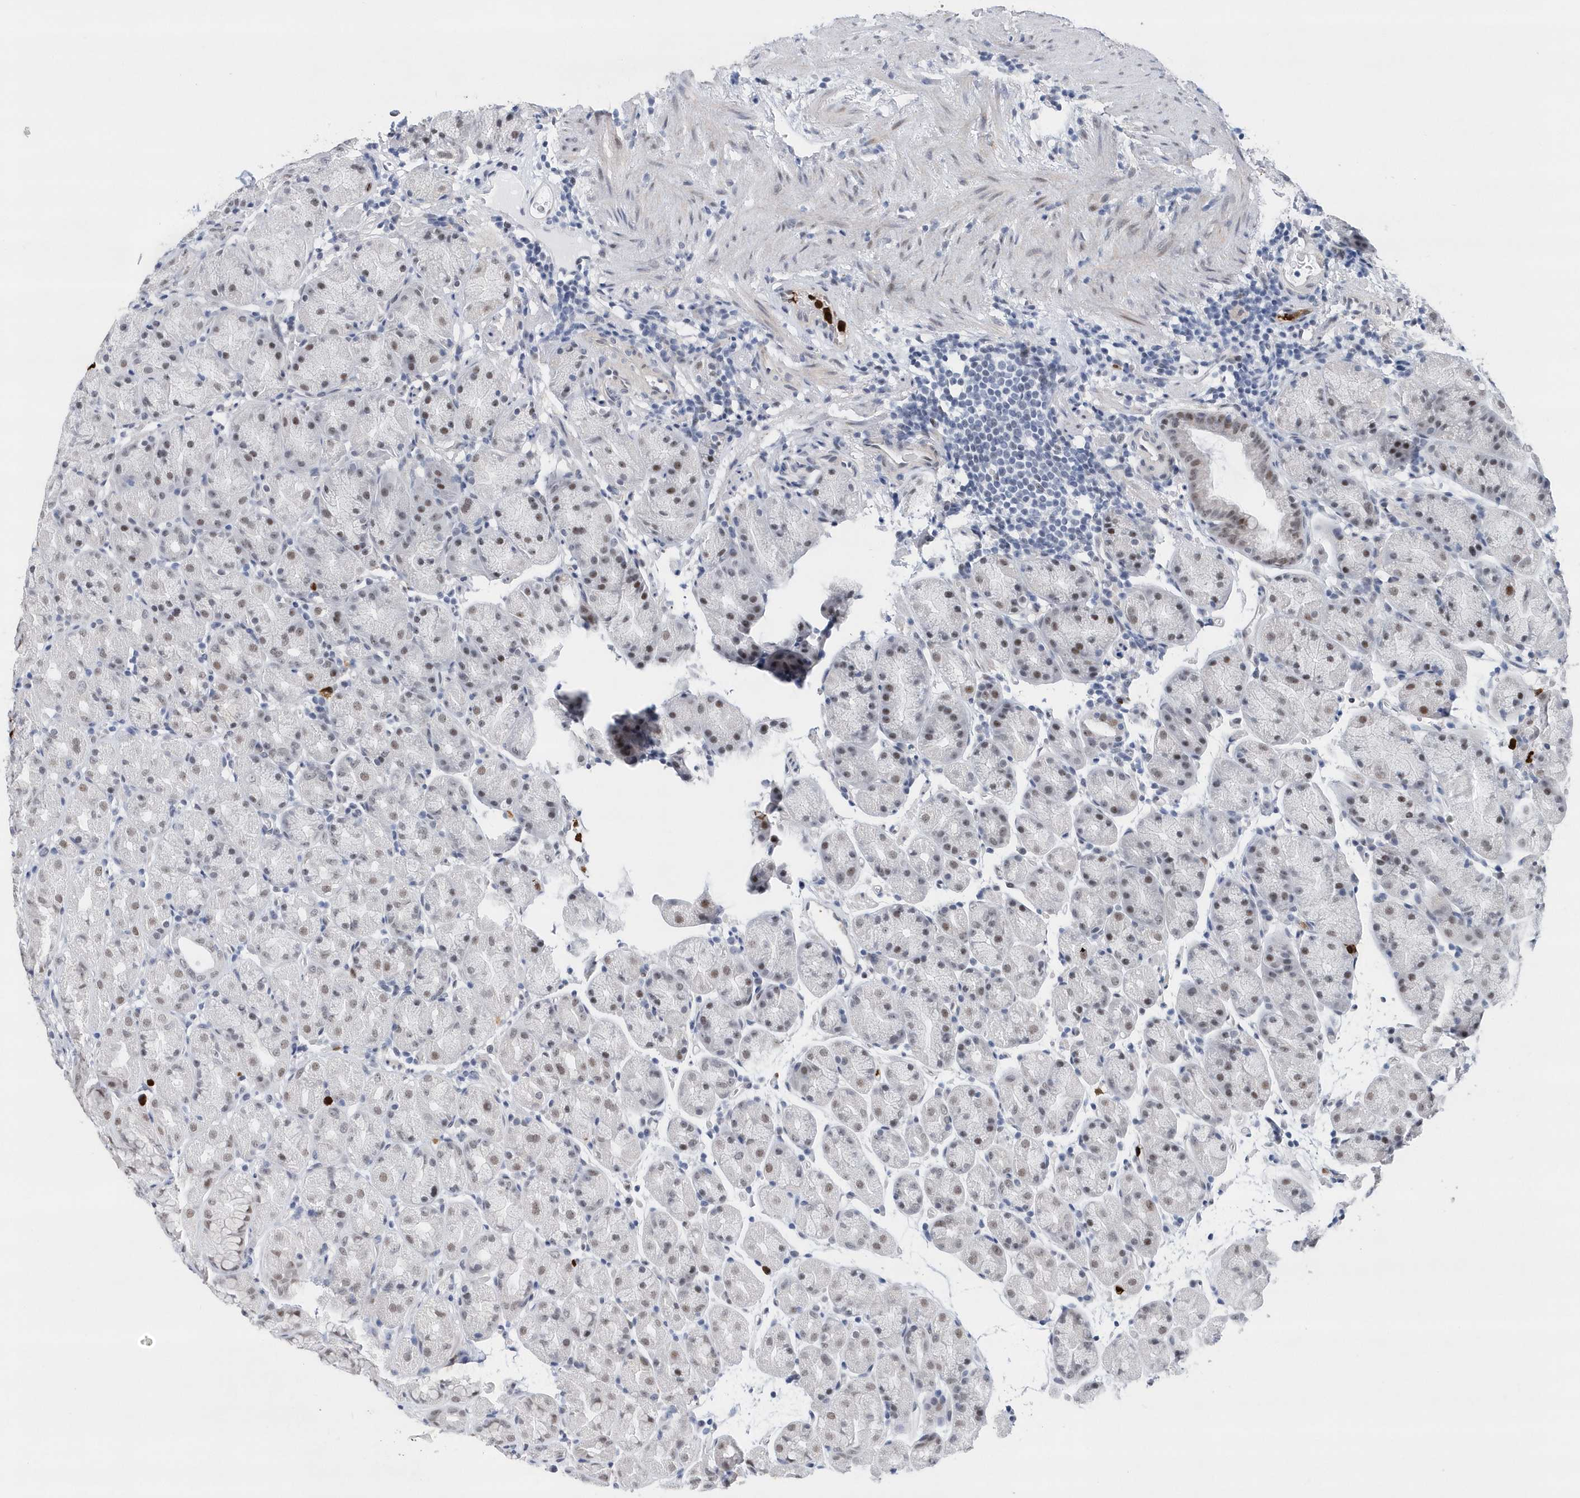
{"staining": {"intensity": "moderate", "quantity": "25%-75%", "location": "nuclear"}, "tissue": "stomach", "cell_type": "Glandular cells", "image_type": "normal", "snomed": [{"axis": "morphology", "description": "Normal tissue, NOS"}, {"axis": "topography", "description": "Stomach, upper"}], "caption": "An image of human stomach stained for a protein exhibits moderate nuclear brown staining in glandular cells.", "gene": "RPP30", "patient": {"sex": "male", "age": 68}}